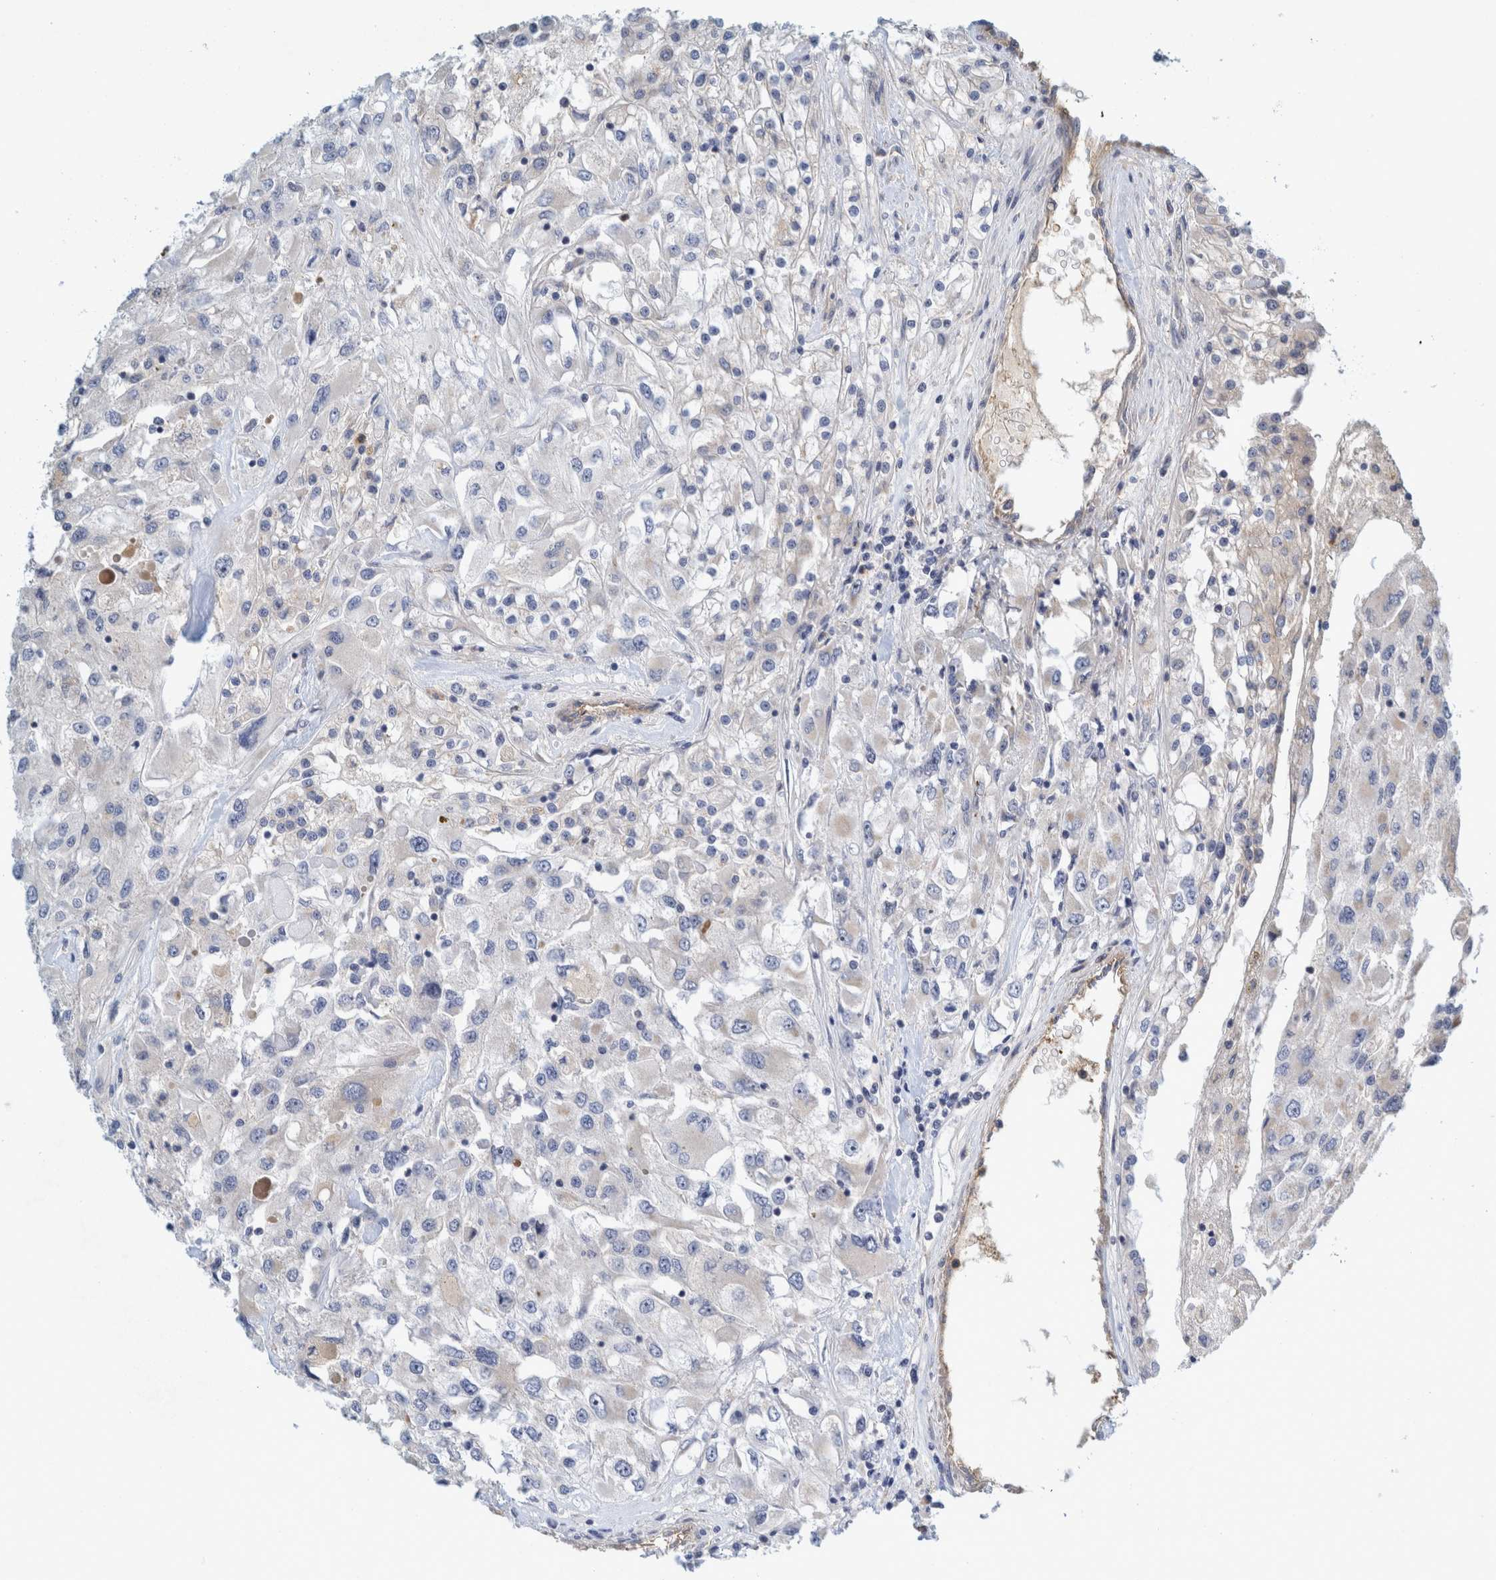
{"staining": {"intensity": "negative", "quantity": "none", "location": "none"}, "tissue": "renal cancer", "cell_type": "Tumor cells", "image_type": "cancer", "snomed": [{"axis": "morphology", "description": "Adenocarcinoma, NOS"}, {"axis": "topography", "description": "Kidney"}], "caption": "IHC of adenocarcinoma (renal) shows no positivity in tumor cells.", "gene": "ZNF324B", "patient": {"sex": "female", "age": 52}}